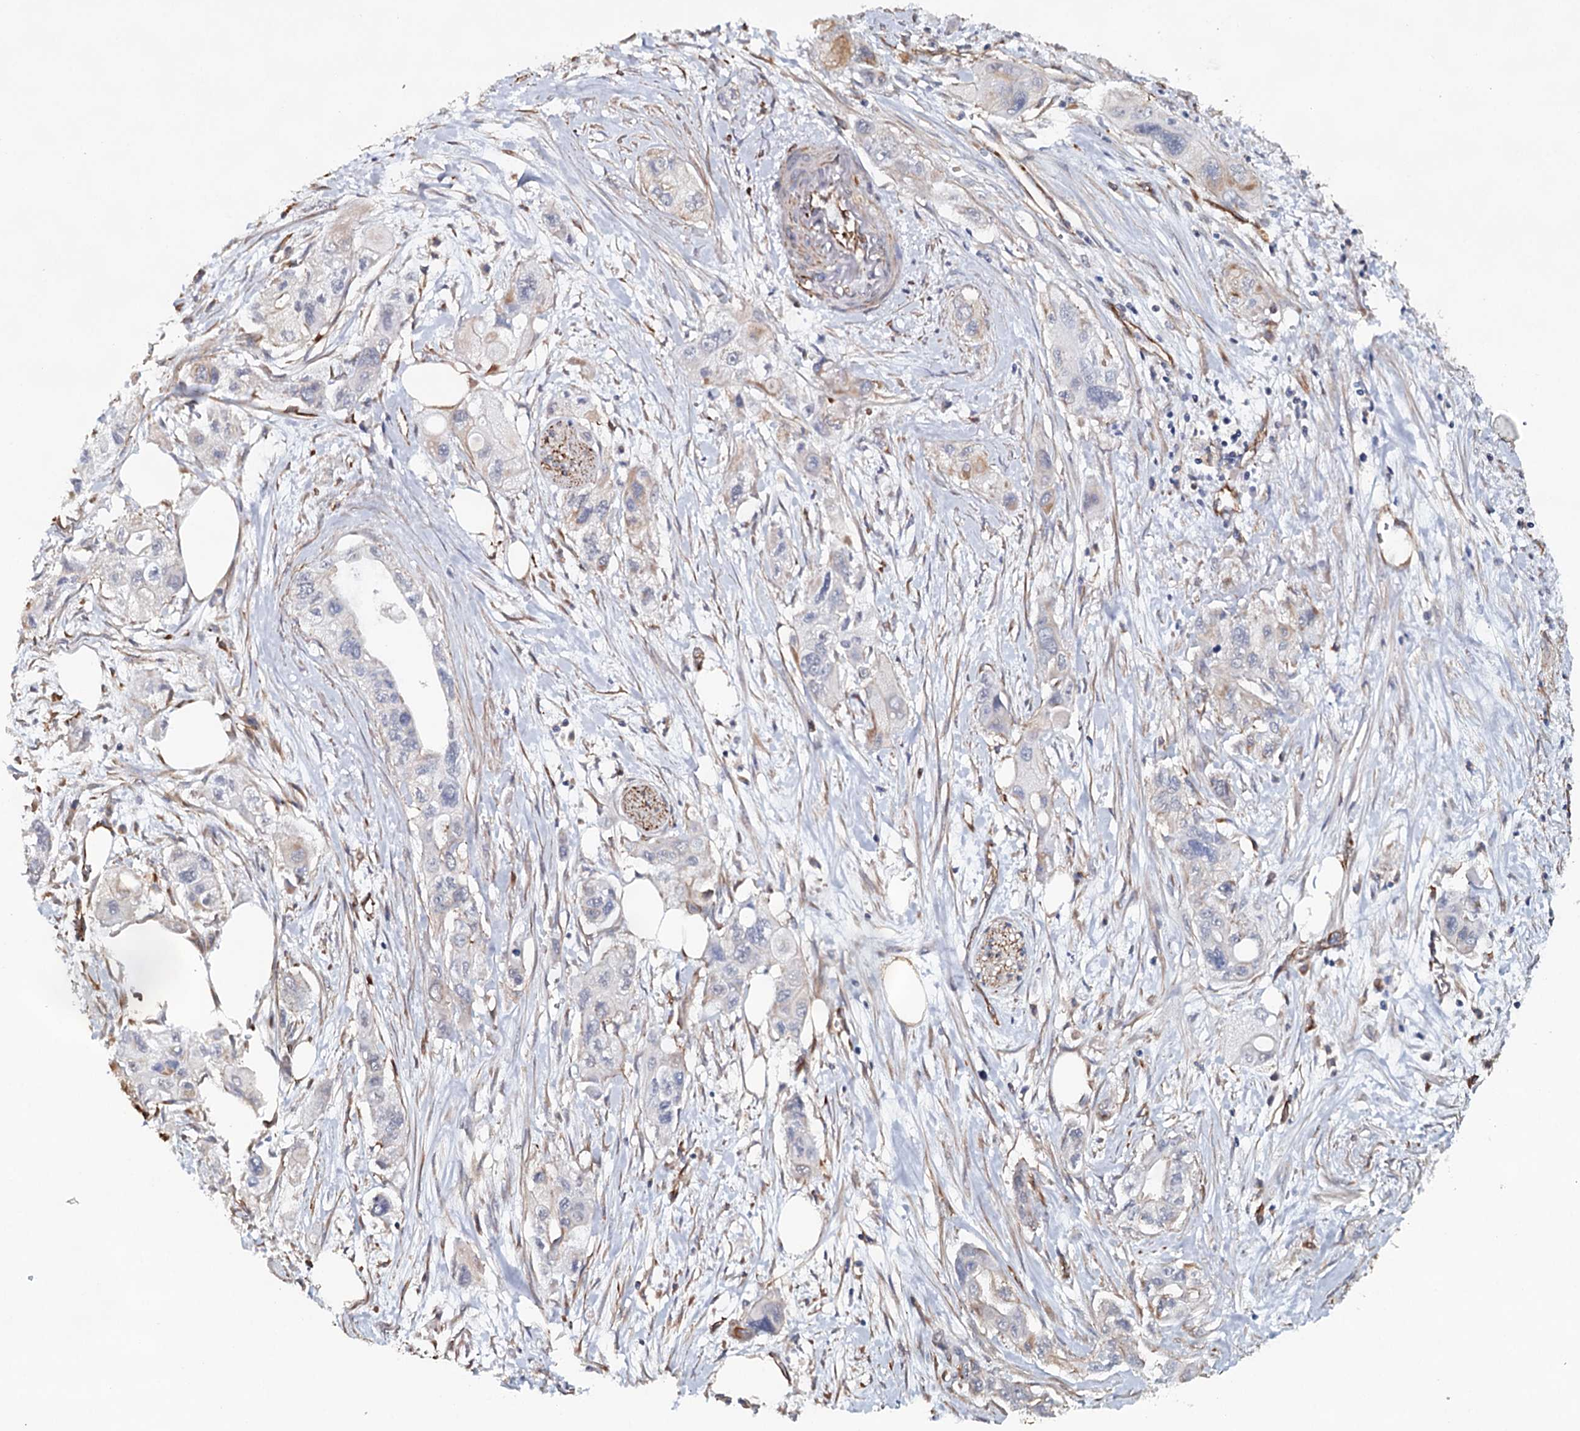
{"staining": {"intensity": "negative", "quantity": "none", "location": "none"}, "tissue": "pancreatic cancer", "cell_type": "Tumor cells", "image_type": "cancer", "snomed": [{"axis": "morphology", "description": "Adenocarcinoma, NOS"}, {"axis": "topography", "description": "Pancreas"}], "caption": "Immunohistochemistry of pancreatic adenocarcinoma exhibits no expression in tumor cells. (Brightfield microscopy of DAB IHC at high magnification).", "gene": "SYNPO", "patient": {"sex": "male", "age": 75}}